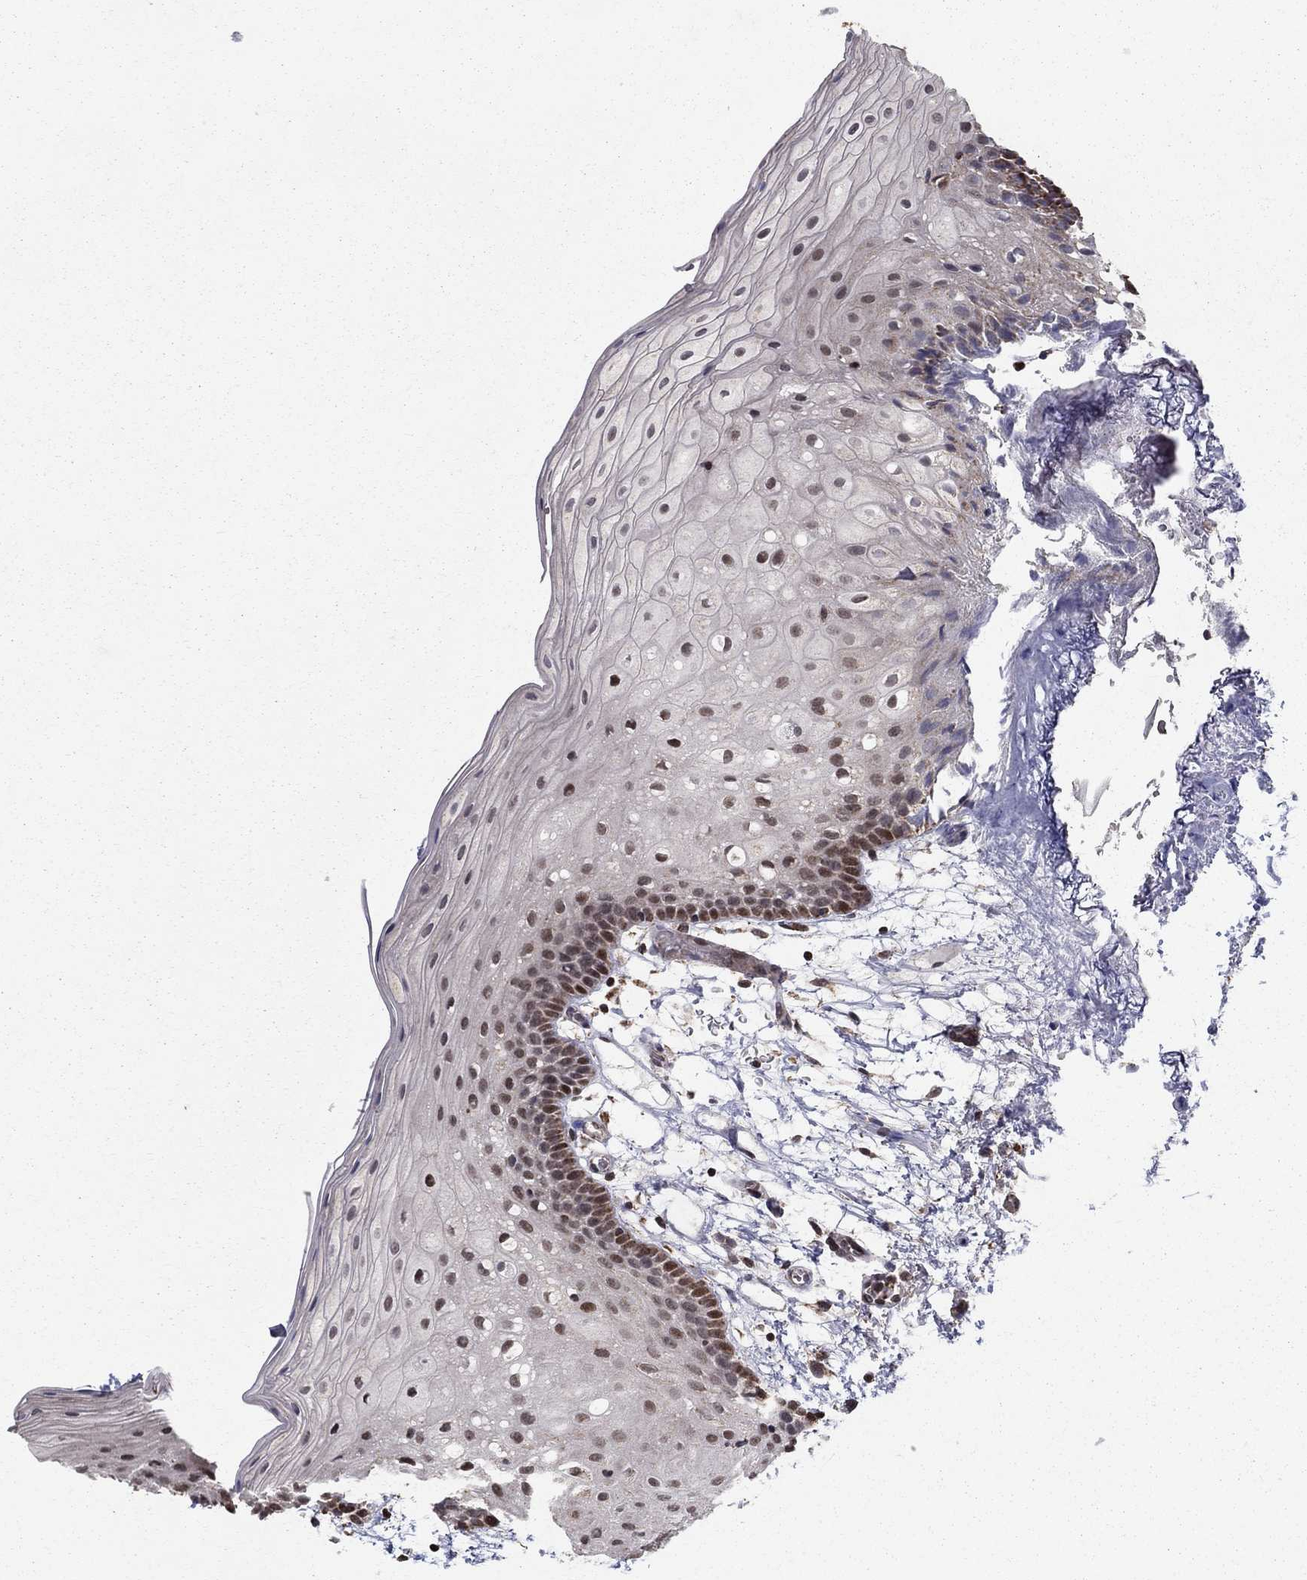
{"staining": {"intensity": "moderate", "quantity": "<25%", "location": "nuclear"}, "tissue": "oral mucosa", "cell_type": "Squamous epithelial cells", "image_type": "normal", "snomed": [{"axis": "morphology", "description": "Normal tissue, NOS"}, {"axis": "topography", "description": "Oral tissue"}, {"axis": "topography", "description": "Tounge, NOS"}], "caption": "Moderate nuclear staining is appreciated in approximately <25% of squamous epithelial cells in benign oral mucosa.", "gene": "ACOT13", "patient": {"sex": "female", "age": 83}}